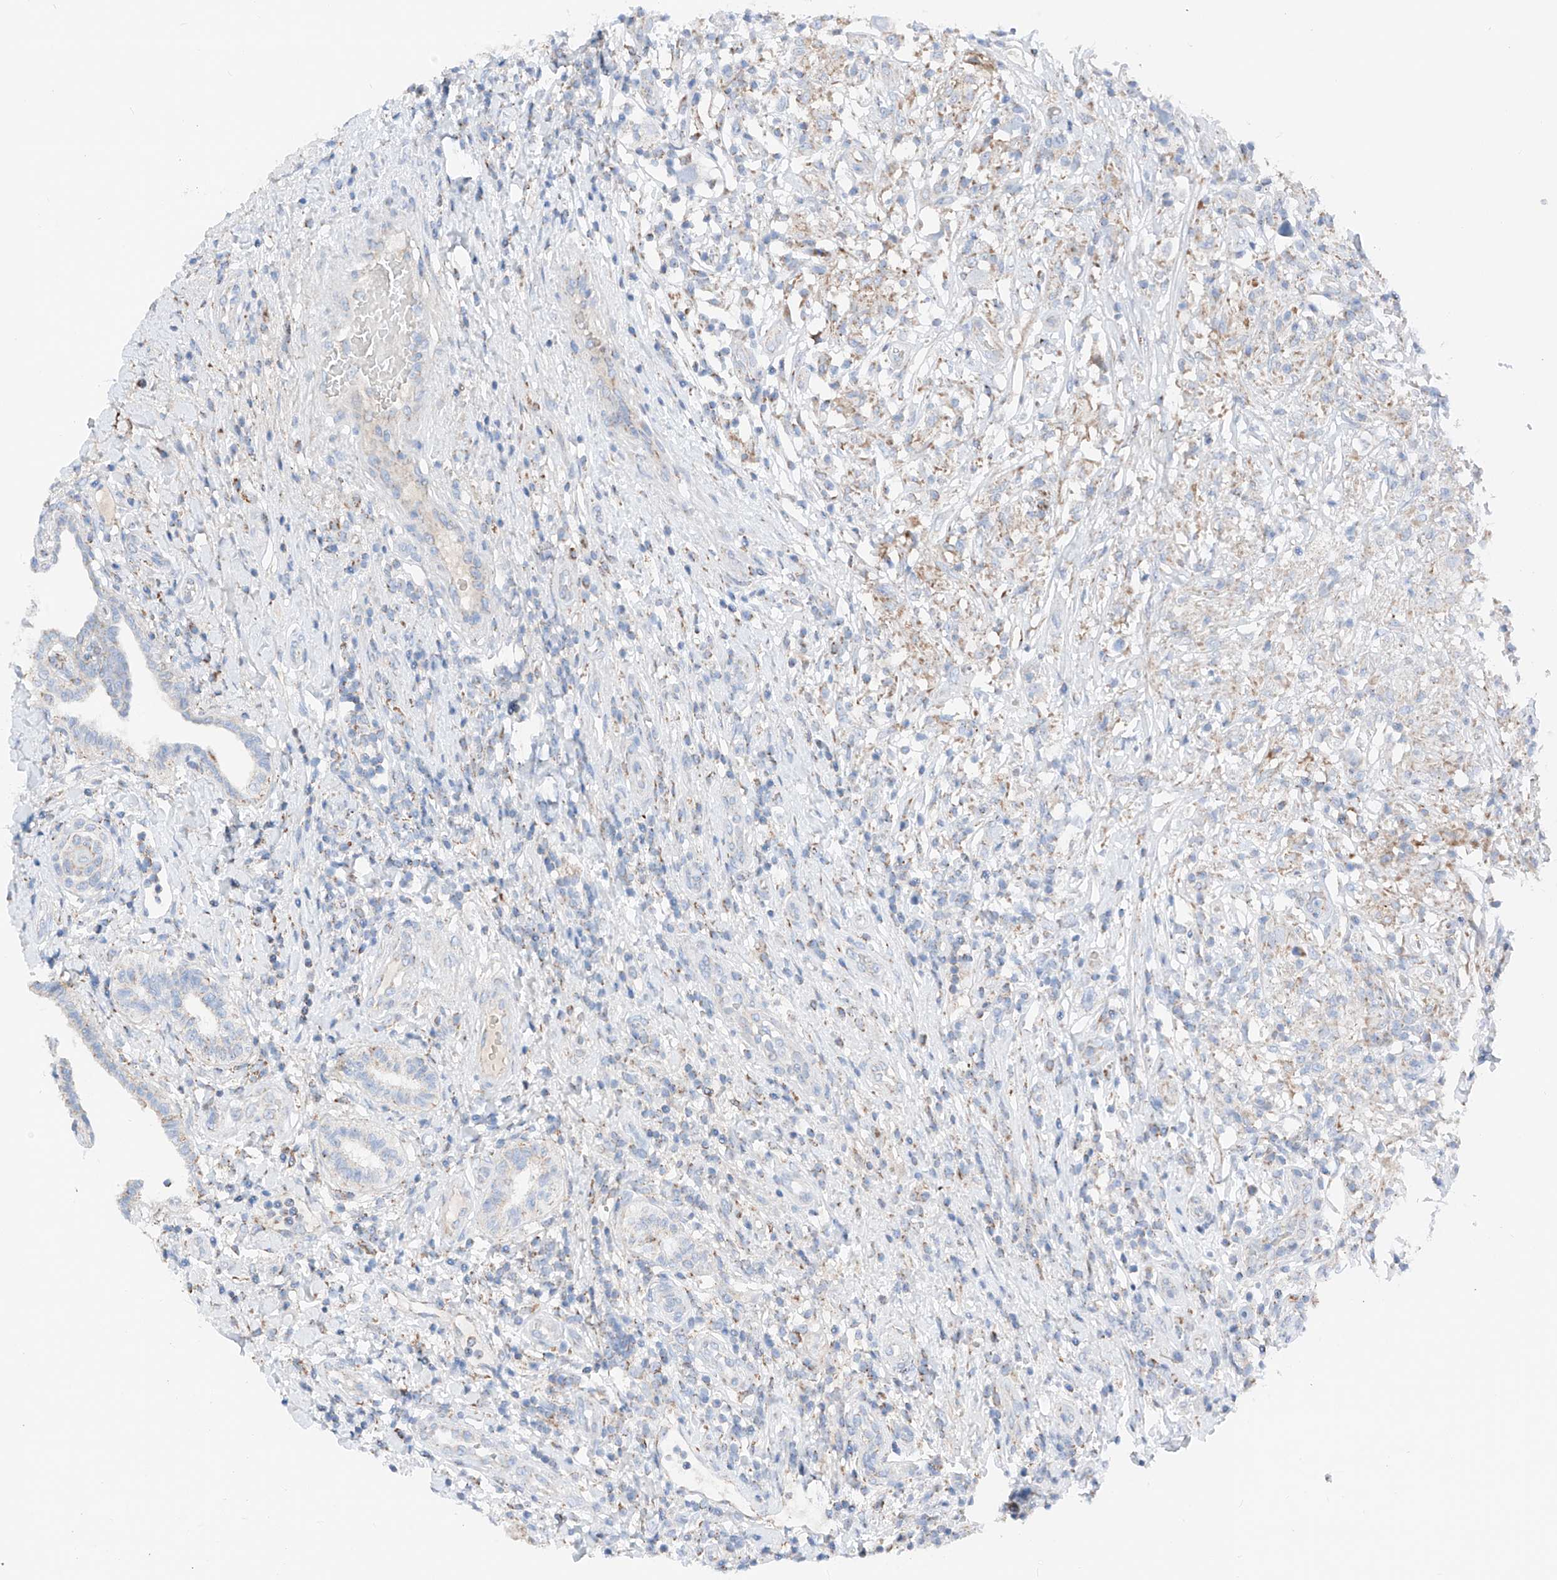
{"staining": {"intensity": "negative", "quantity": "none", "location": "none"}, "tissue": "testis cancer", "cell_type": "Tumor cells", "image_type": "cancer", "snomed": [{"axis": "morphology", "description": "Seminoma, NOS"}, {"axis": "topography", "description": "Testis"}], "caption": "Immunohistochemistry (IHC) of human testis seminoma demonstrates no staining in tumor cells. (DAB immunohistochemistry (IHC) visualized using brightfield microscopy, high magnification).", "gene": "MRAP", "patient": {"sex": "male", "age": 49}}